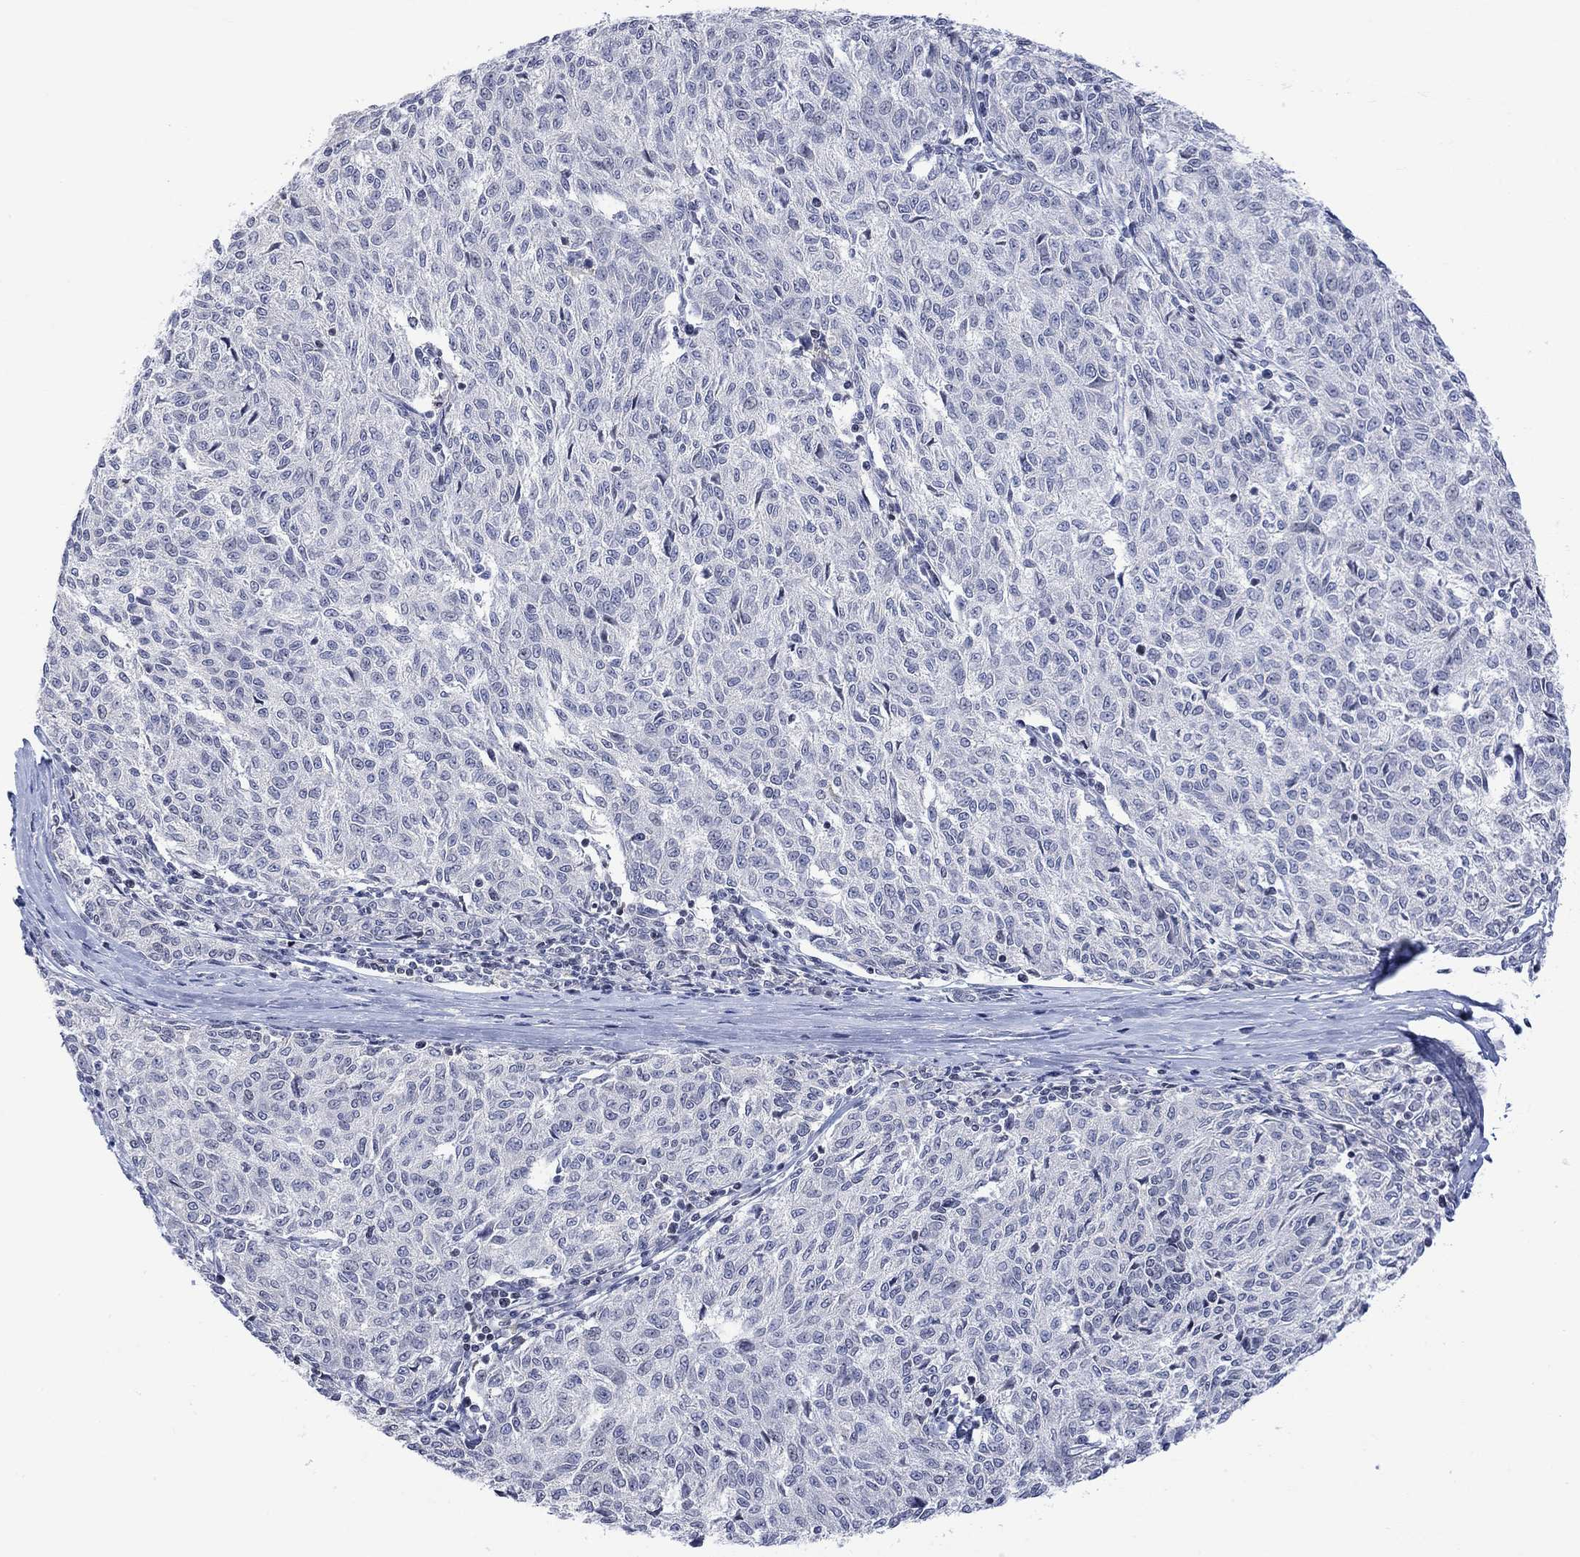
{"staining": {"intensity": "negative", "quantity": "none", "location": "none"}, "tissue": "melanoma", "cell_type": "Tumor cells", "image_type": "cancer", "snomed": [{"axis": "morphology", "description": "Malignant melanoma, NOS"}, {"axis": "topography", "description": "Skin"}], "caption": "Immunohistochemistry (IHC) photomicrograph of neoplastic tissue: human malignant melanoma stained with DAB displays no significant protein positivity in tumor cells. (Stains: DAB IHC with hematoxylin counter stain, Microscopy: brightfield microscopy at high magnification).", "gene": "DCX", "patient": {"sex": "female", "age": 72}}